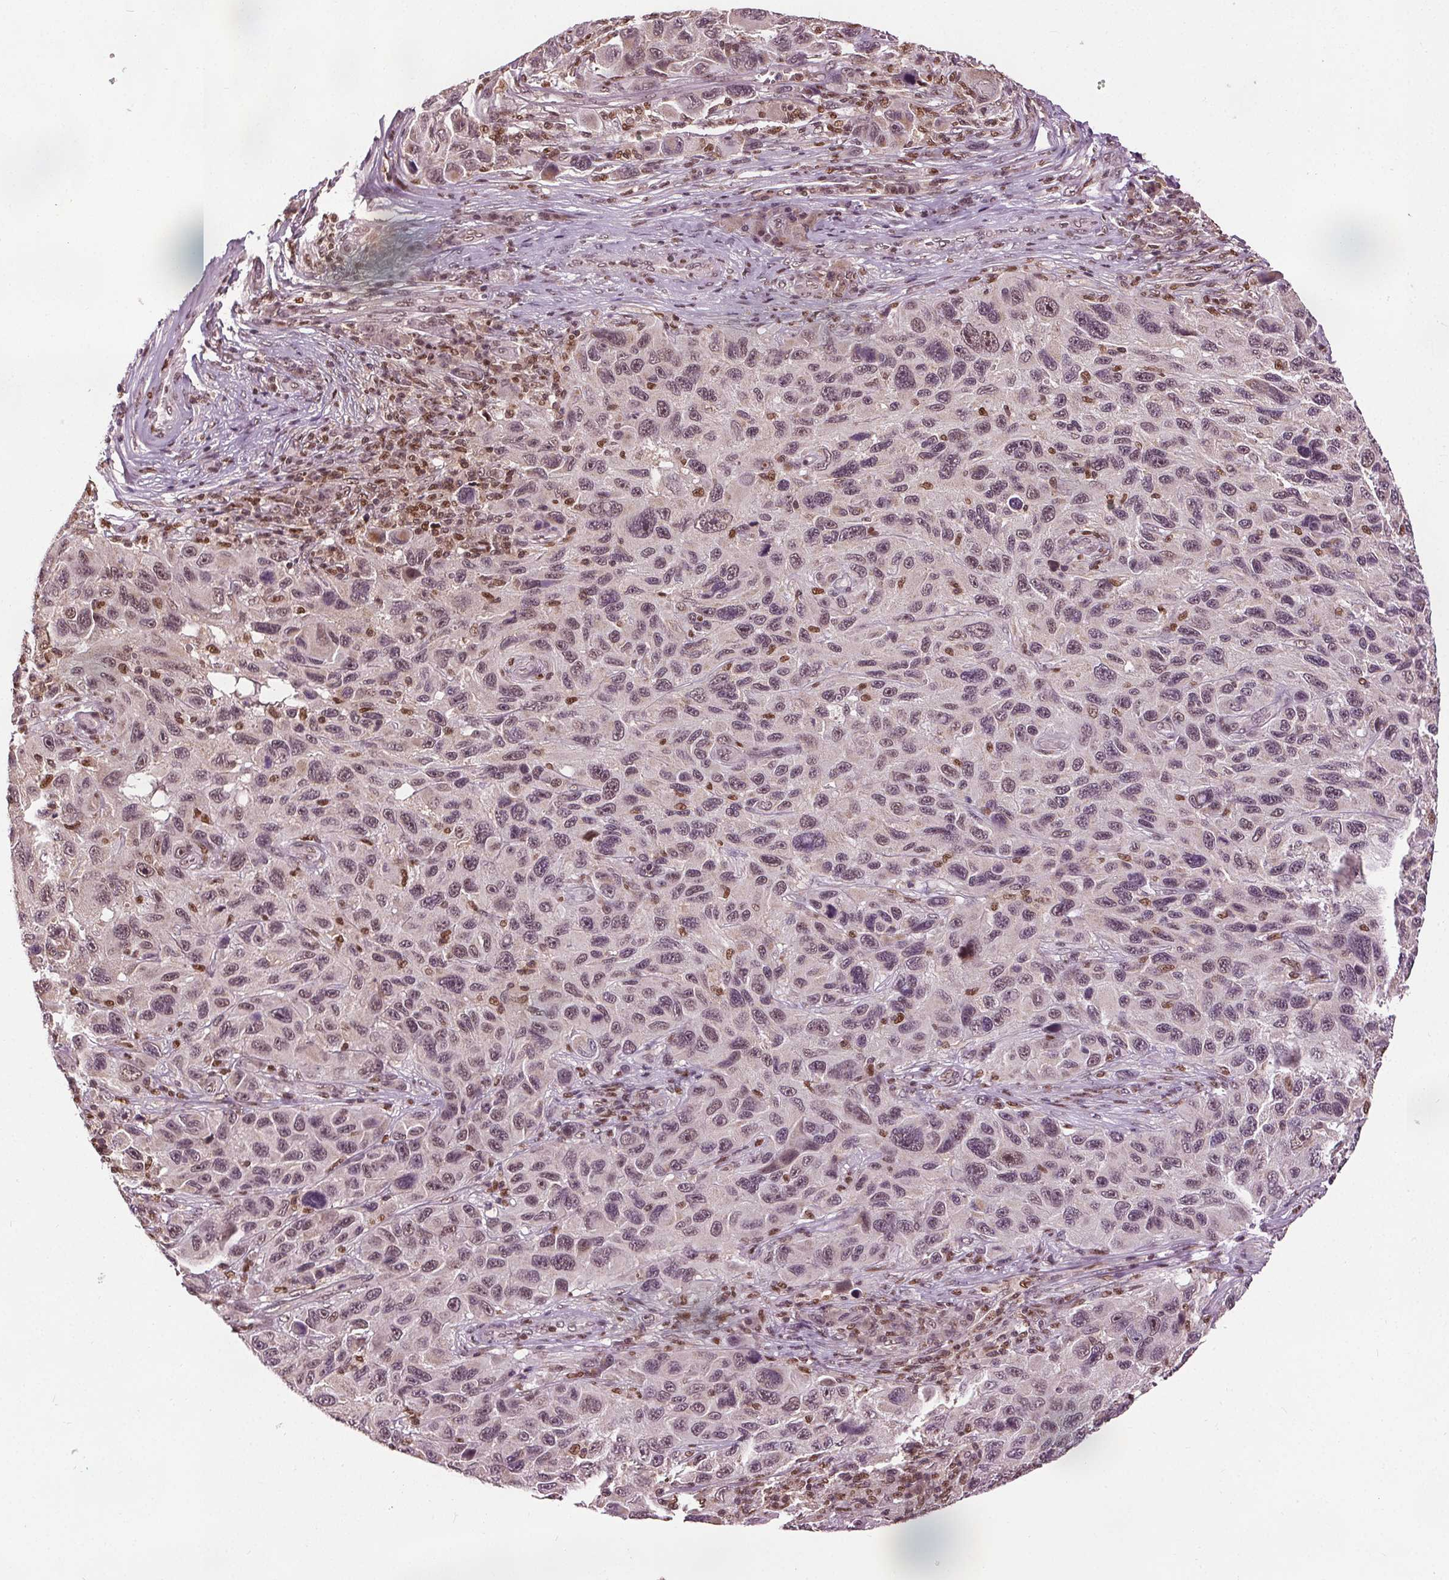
{"staining": {"intensity": "weak", "quantity": "25%-75%", "location": "nuclear"}, "tissue": "melanoma", "cell_type": "Tumor cells", "image_type": "cancer", "snomed": [{"axis": "morphology", "description": "Malignant melanoma, NOS"}, {"axis": "topography", "description": "Skin"}], "caption": "Protein staining of melanoma tissue exhibits weak nuclear staining in about 25%-75% of tumor cells.", "gene": "DDX11", "patient": {"sex": "male", "age": 53}}